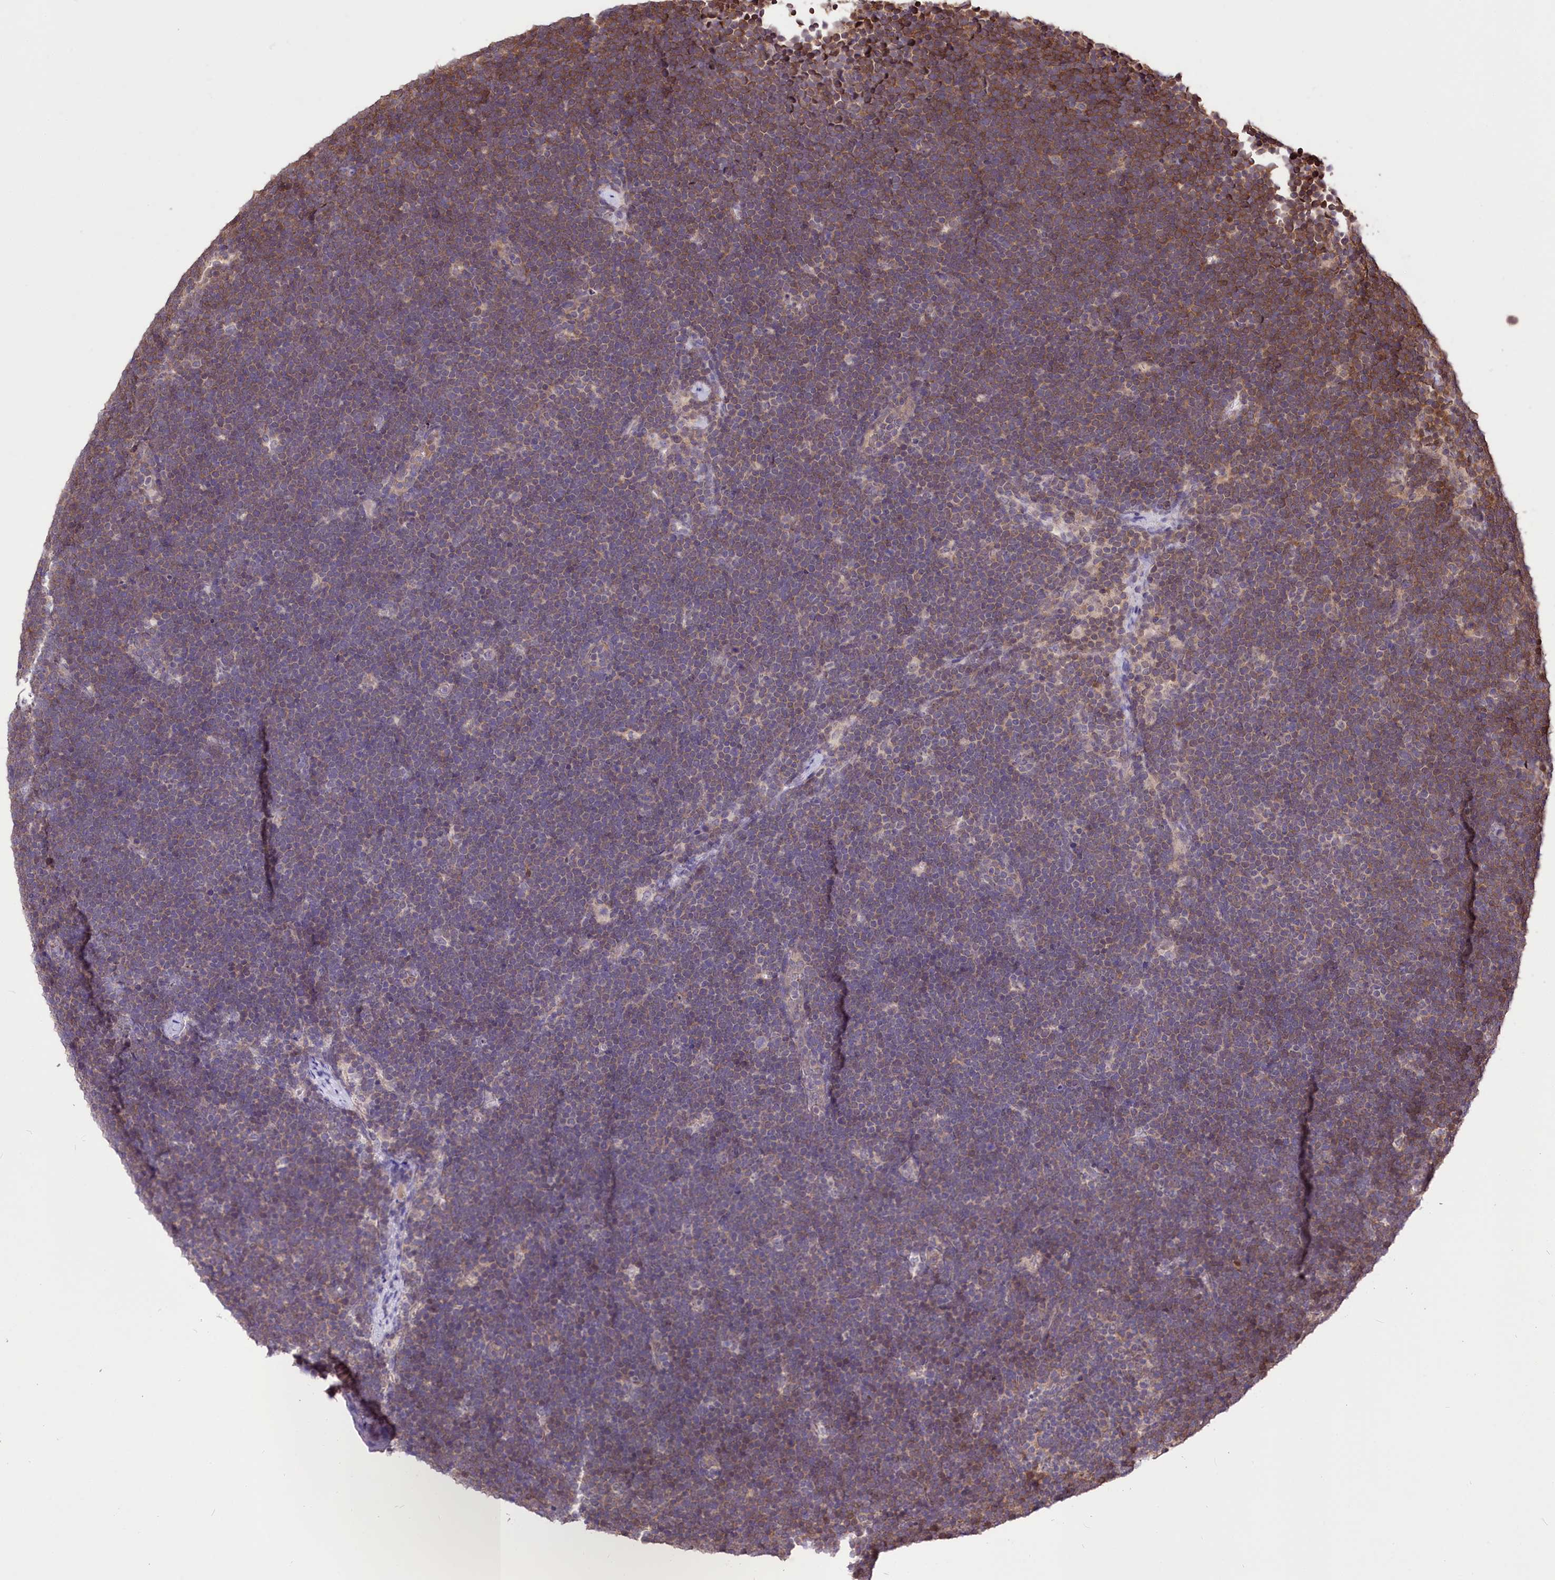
{"staining": {"intensity": "weak", "quantity": "25%-75%", "location": "cytoplasmic/membranous"}, "tissue": "lymphoma", "cell_type": "Tumor cells", "image_type": "cancer", "snomed": [{"axis": "morphology", "description": "Malignant lymphoma, non-Hodgkin's type, High grade"}, {"axis": "topography", "description": "Lymph node"}], "caption": "This image shows immunohistochemistry (IHC) staining of human high-grade malignant lymphoma, non-Hodgkin's type, with low weak cytoplasmic/membranous staining in about 25%-75% of tumor cells.", "gene": "SERGEF", "patient": {"sex": "male", "age": 13}}